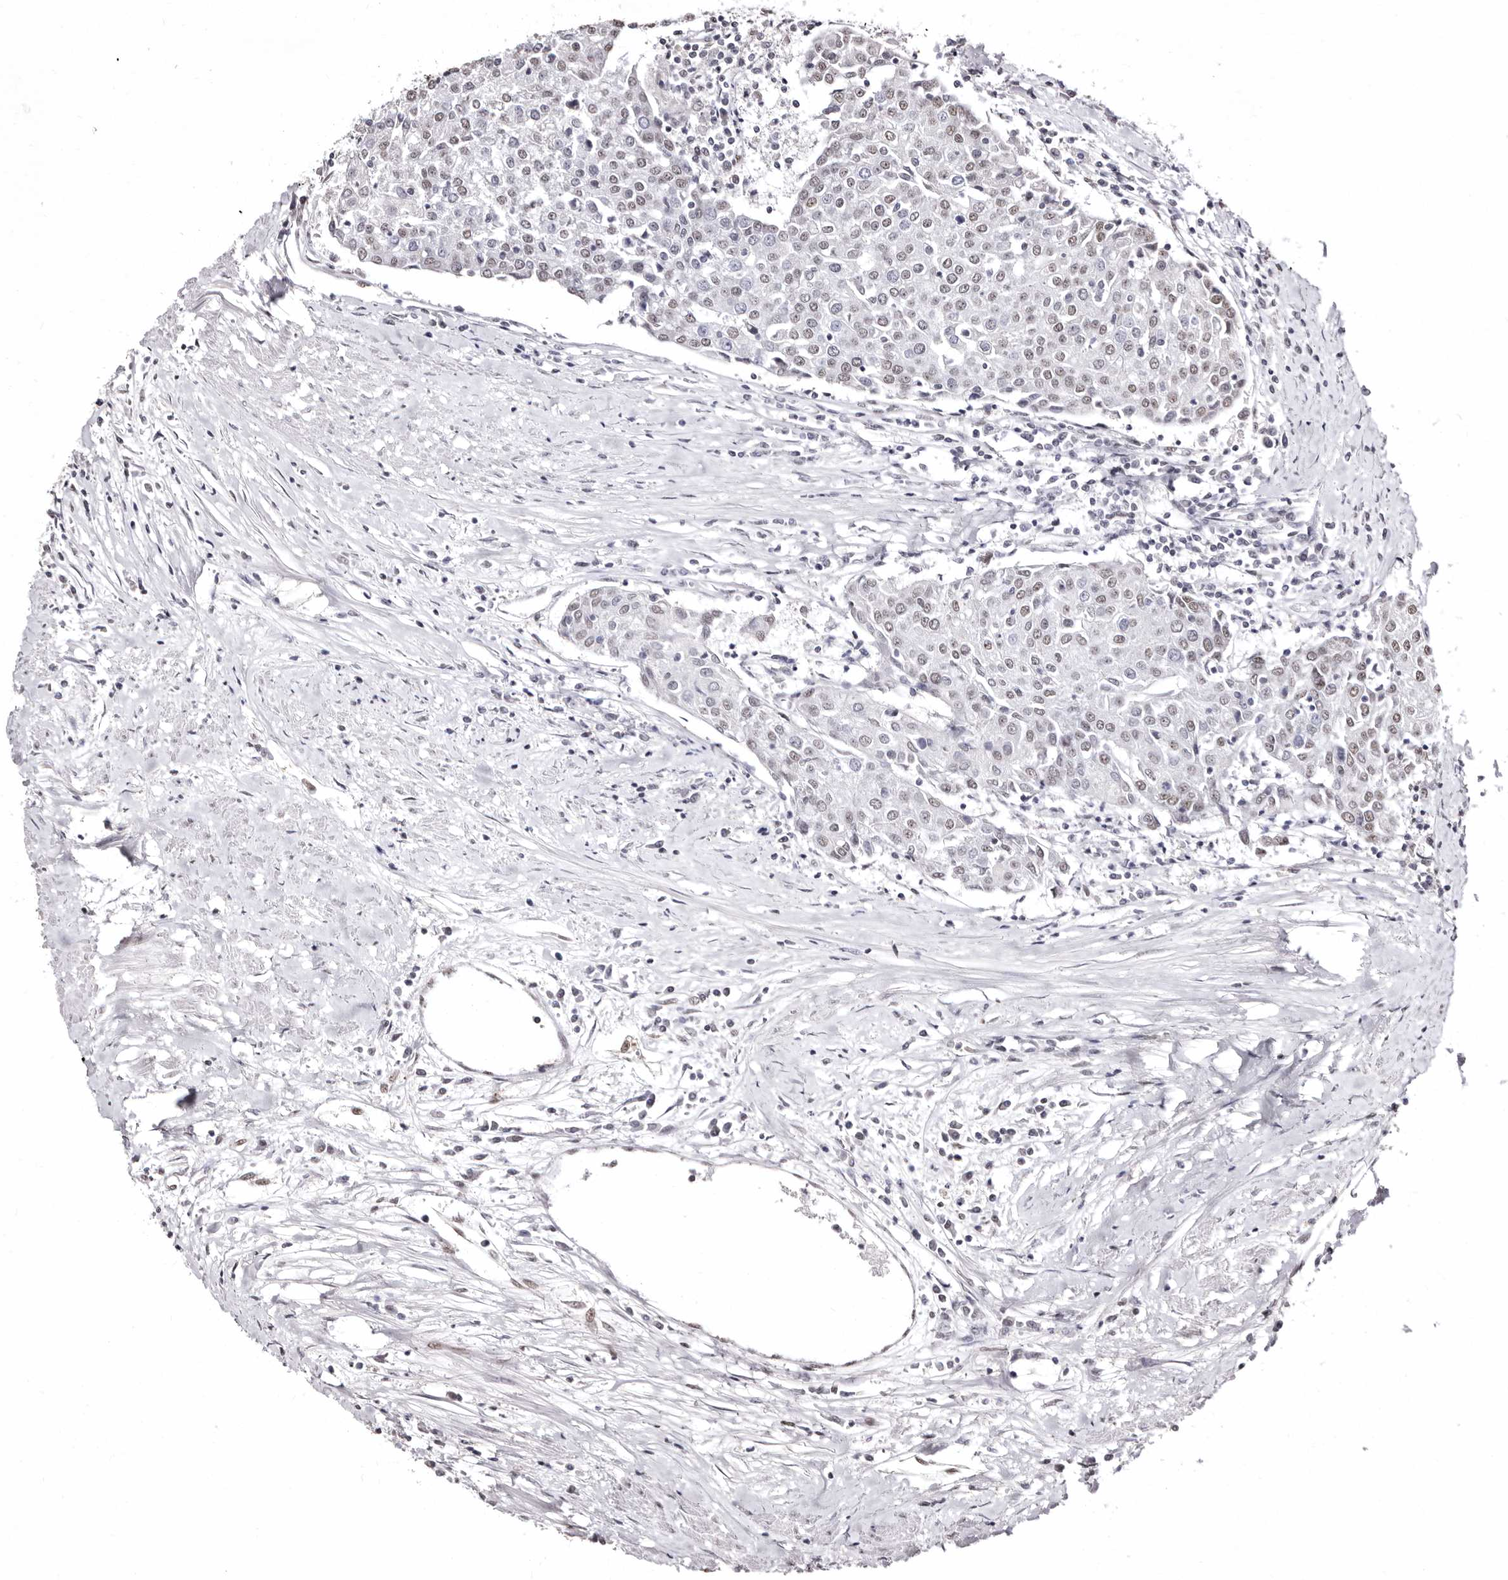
{"staining": {"intensity": "weak", "quantity": "25%-75%", "location": "nuclear"}, "tissue": "urothelial cancer", "cell_type": "Tumor cells", "image_type": "cancer", "snomed": [{"axis": "morphology", "description": "Urothelial carcinoma, High grade"}, {"axis": "topography", "description": "Urinary bladder"}], "caption": "A brown stain highlights weak nuclear expression of a protein in human urothelial carcinoma (high-grade) tumor cells.", "gene": "ANAPC11", "patient": {"sex": "female", "age": 85}}